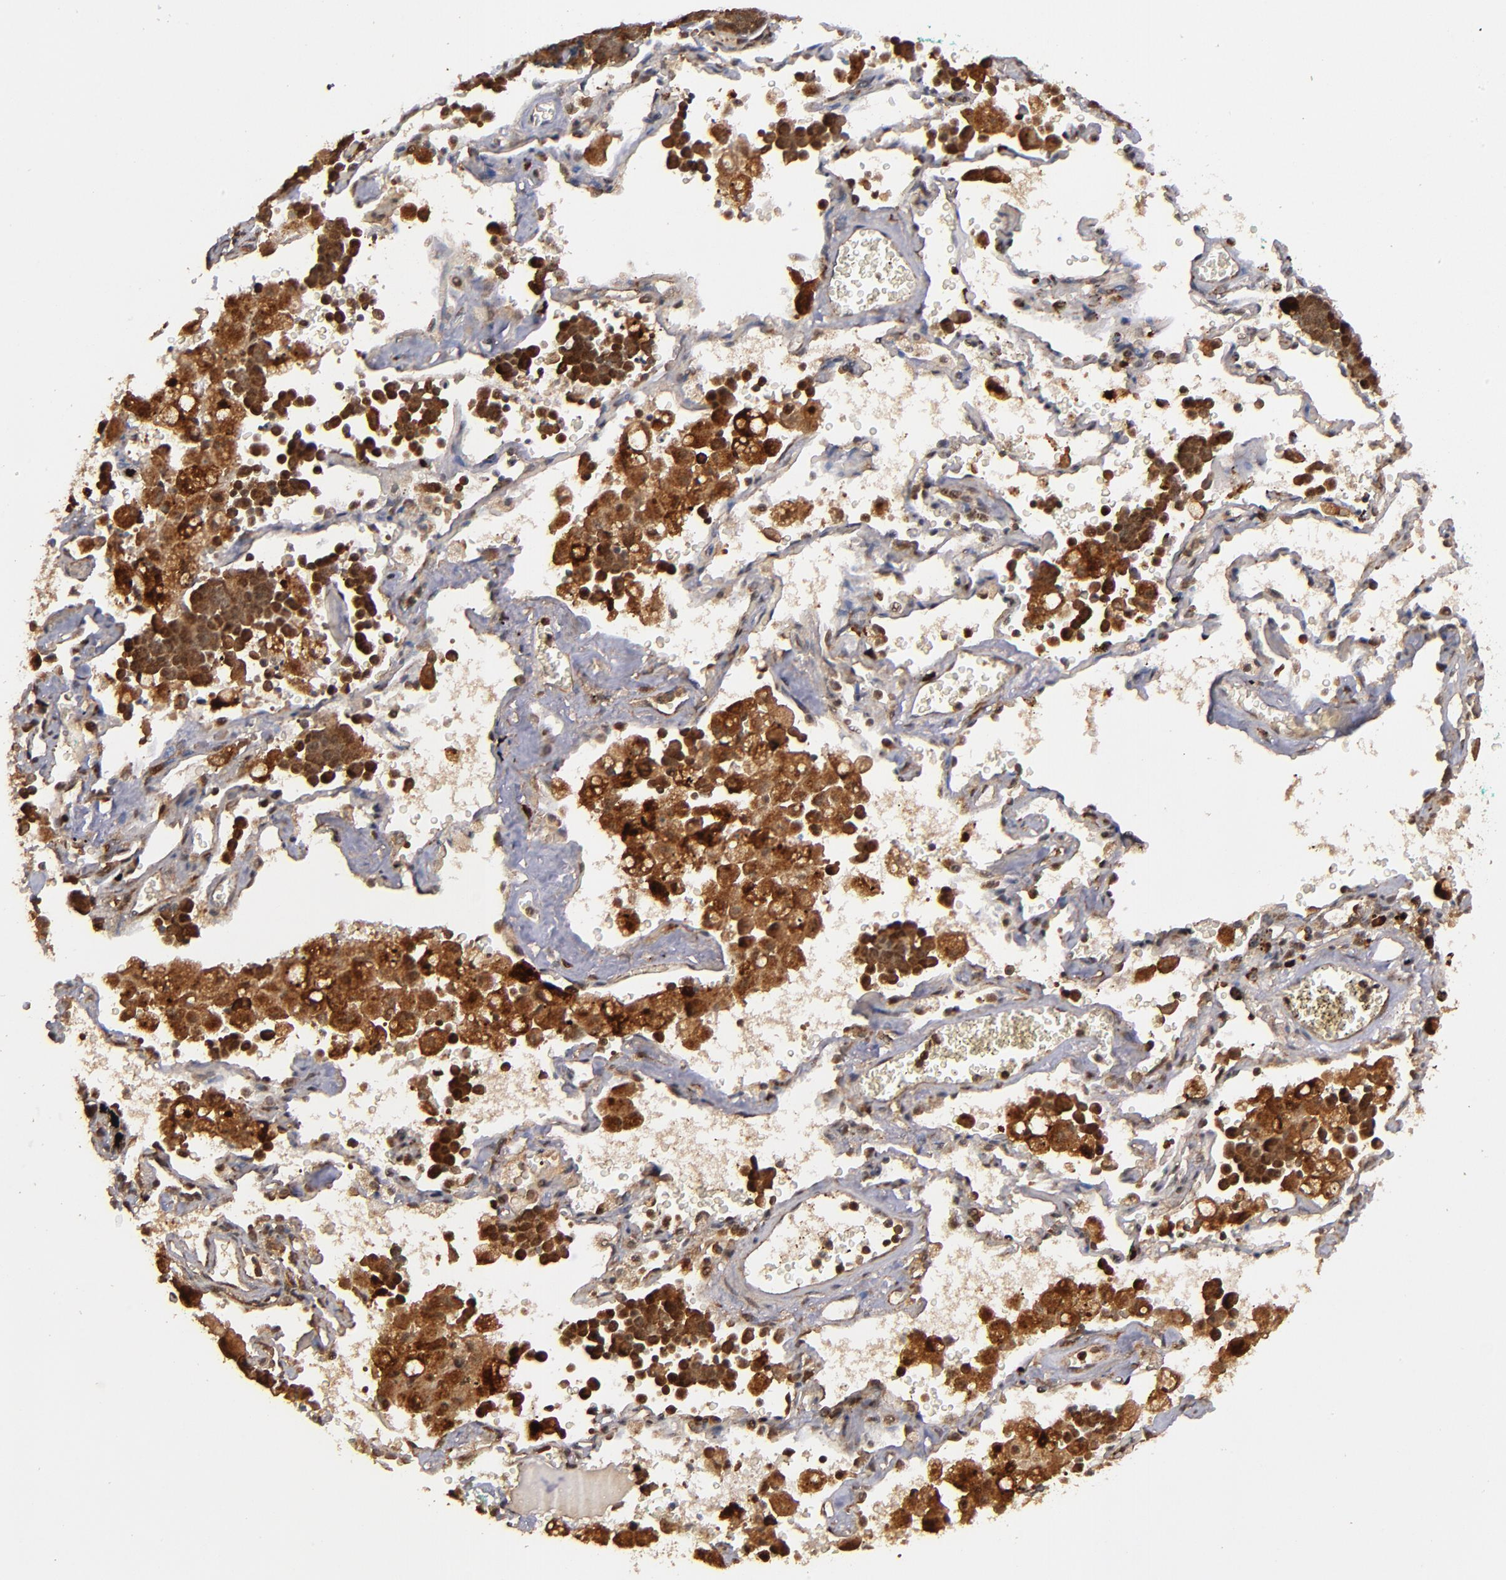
{"staining": {"intensity": "strong", "quantity": ">75%", "location": "cytoplasmic/membranous"}, "tissue": "lung cancer", "cell_type": "Tumor cells", "image_type": "cancer", "snomed": [{"axis": "morphology", "description": "Neoplasm, malignant, NOS"}, {"axis": "topography", "description": "Lung"}], "caption": "Immunohistochemical staining of human lung cancer demonstrates high levels of strong cytoplasmic/membranous staining in about >75% of tumor cells.", "gene": "BDKRB1", "patient": {"sex": "female", "age": 58}}